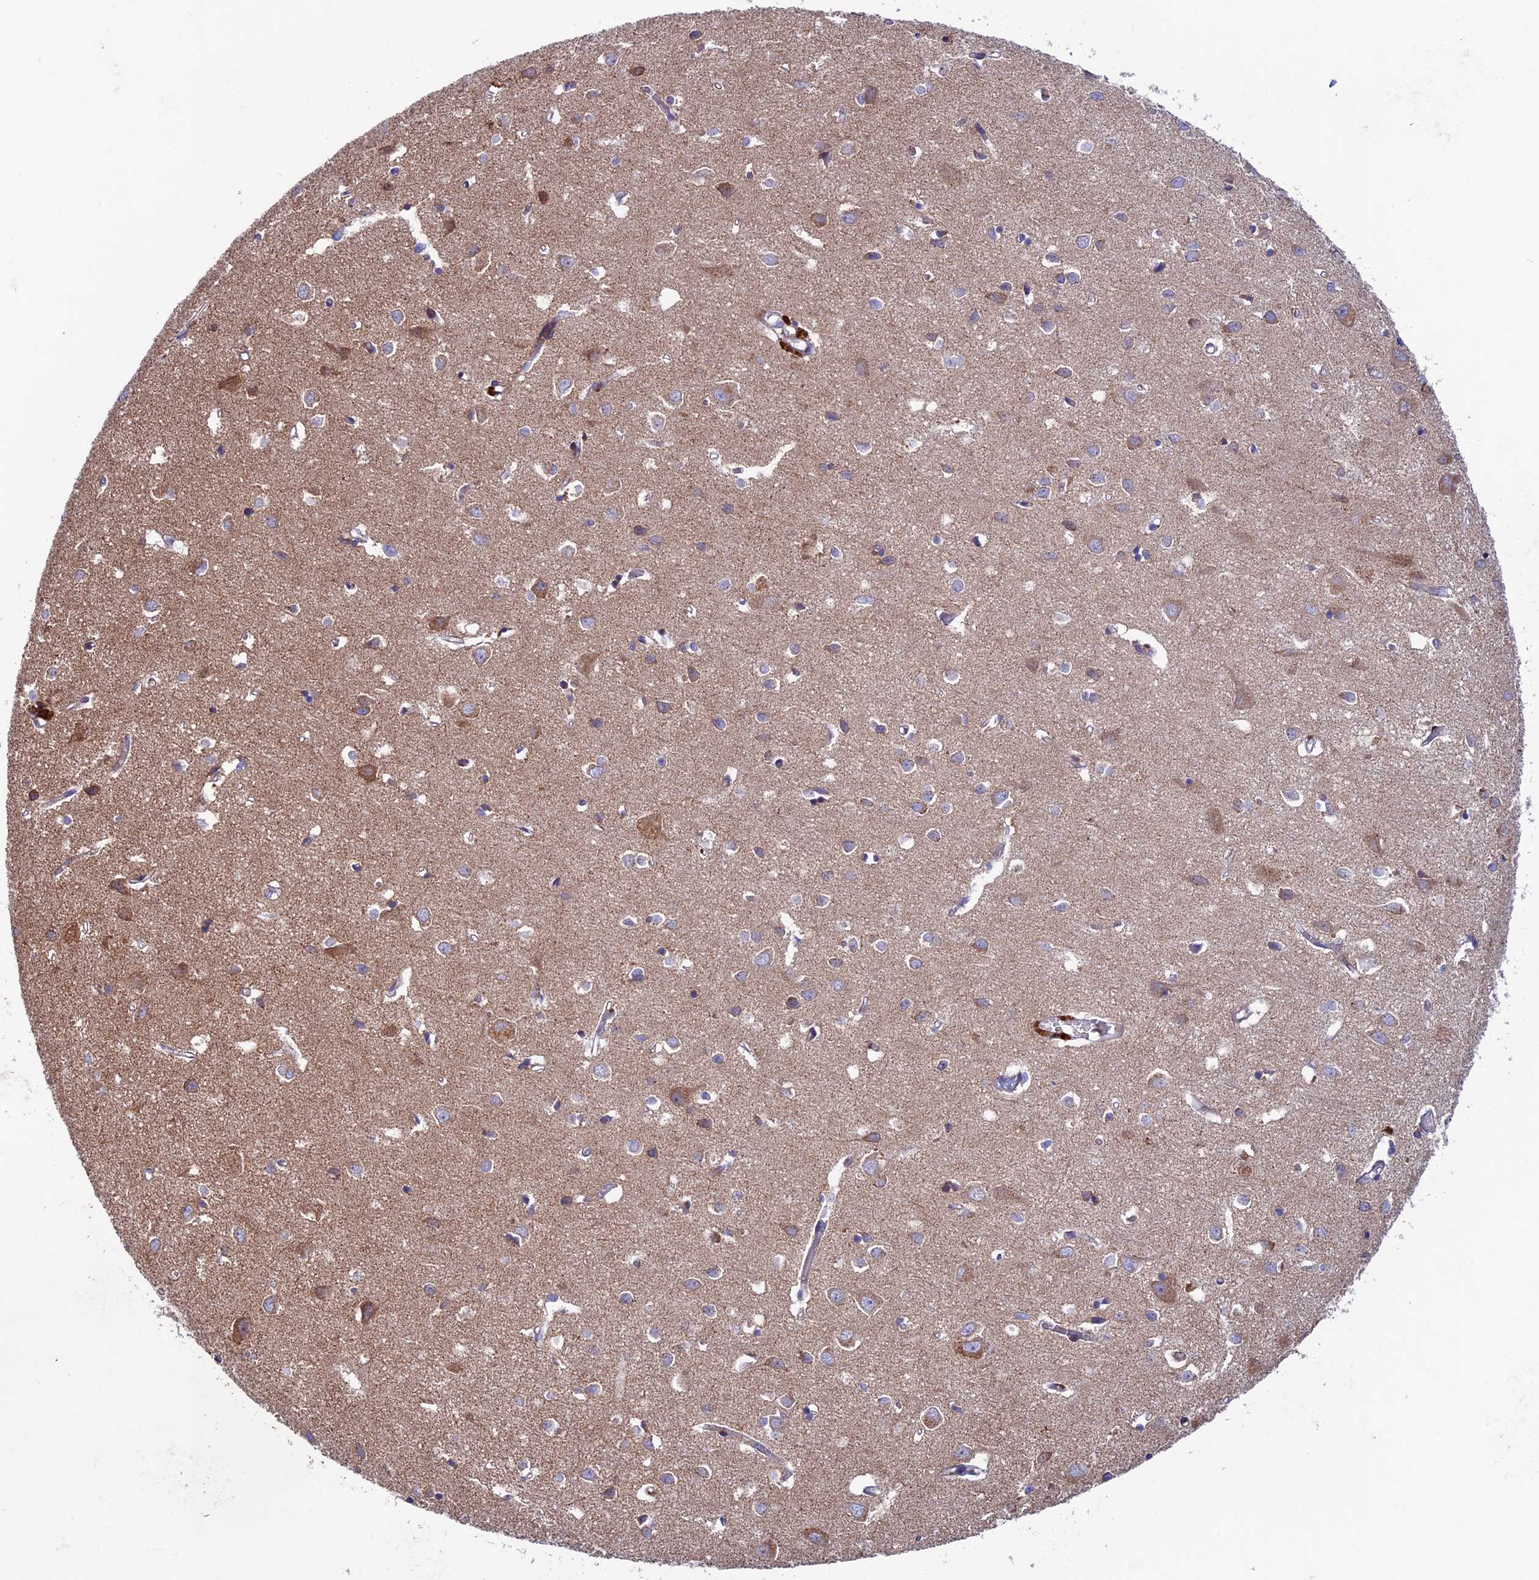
{"staining": {"intensity": "negative", "quantity": "none", "location": "none"}, "tissue": "cerebral cortex", "cell_type": "Endothelial cells", "image_type": "normal", "snomed": [{"axis": "morphology", "description": "Normal tissue, NOS"}, {"axis": "topography", "description": "Cerebral cortex"}], "caption": "A high-resolution micrograph shows immunohistochemistry (IHC) staining of normal cerebral cortex, which reveals no significant positivity in endothelial cells.", "gene": "SLC15A5", "patient": {"sex": "female", "age": 64}}